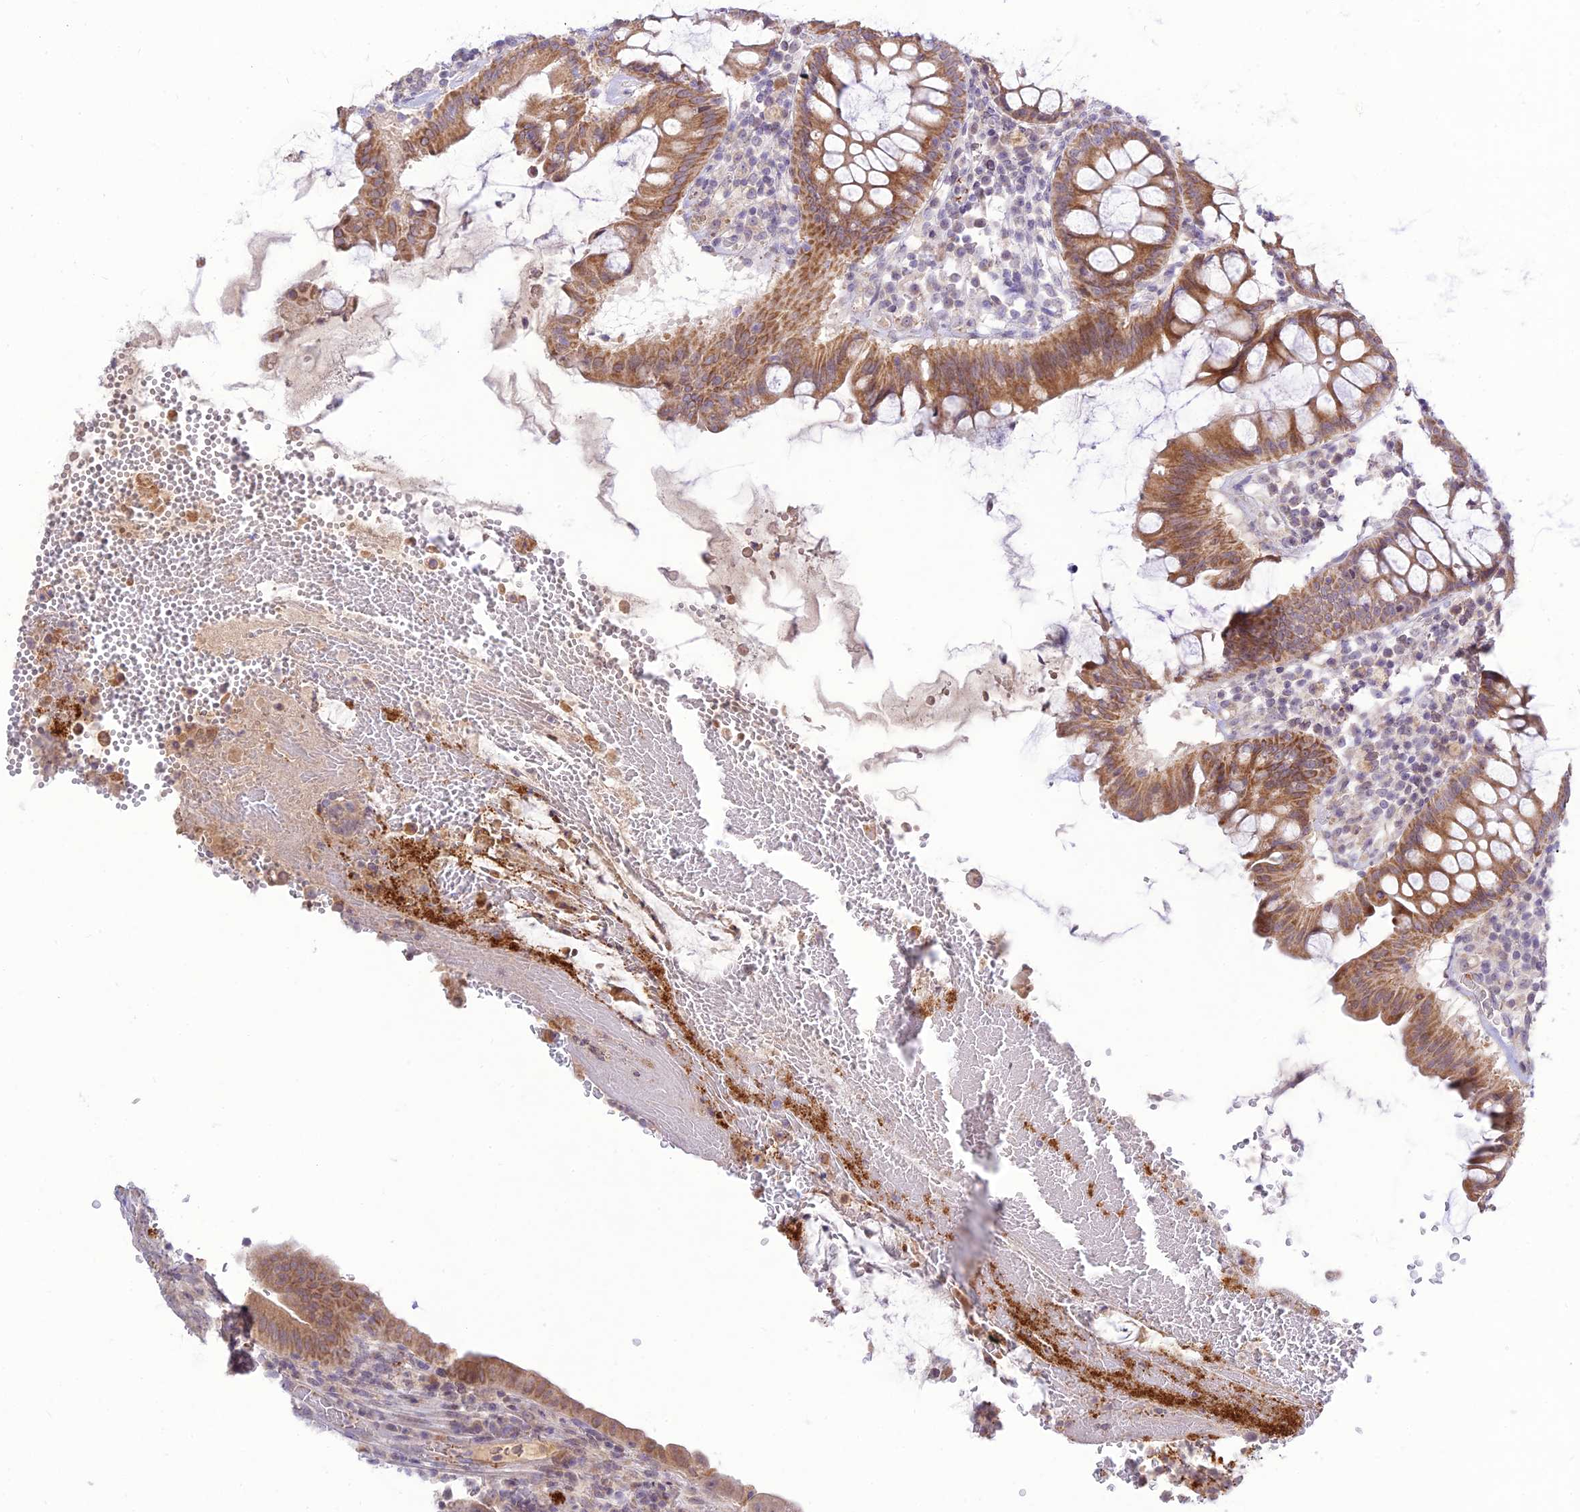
{"staining": {"intensity": "moderate", "quantity": ">75%", "location": "cytoplasmic/membranous"}, "tissue": "colorectal cancer", "cell_type": "Tumor cells", "image_type": "cancer", "snomed": [{"axis": "morphology", "description": "Normal tissue, NOS"}, {"axis": "morphology", "description": "Adenocarcinoma, NOS"}, {"axis": "topography", "description": "Colon"}], "caption": "Colorectal cancer (adenocarcinoma) stained for a protein (brown) reveals moderate cytoplasmic/membranous positive expression in approximately >75% of tumor cells.", "gene": "TMEM40", "patient": {"sex": "female", "age": 75}}